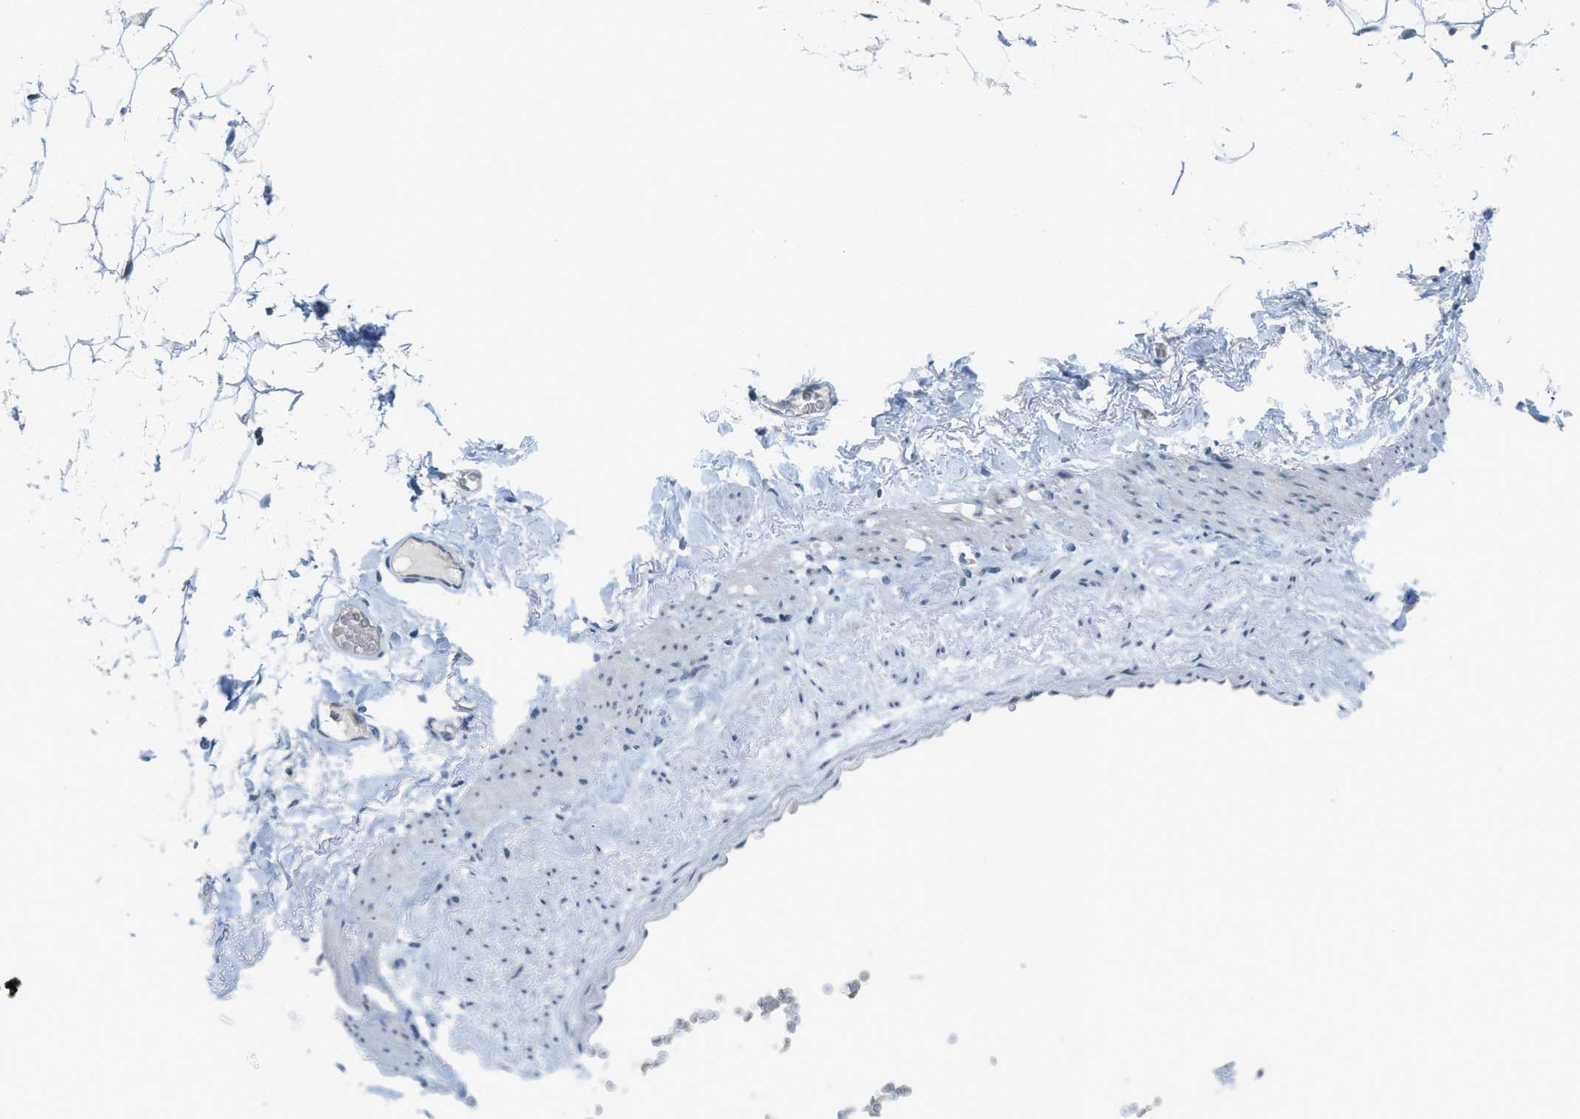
{"staining": {"intensity": "negative", "quantity": "none", "location": "none"}, "tissue": "adipose tissue", "cell_type": "Adipocytes", "image_type": "normal", "snomed": [{"axis": "morphology", "description": "Normal tissue, NOS"}, {"axis": "topography", "description": "Breast"}, {"axis": "topography", "description": "Soft tissue"}], "caption": "IHC photomicrograph of benign human adipose tissue stained for a protein (brown), which displays no staining in adipocytes. The staining was performed using DAB (3,3'-diaminobenzidine) to visualize the protein expression in brown, while the nuclei were stained in blue with hematoxylin (Magnification: 20x).", "gene": "TXNDC2", "patient": {"sex": "female", "age": 75}}